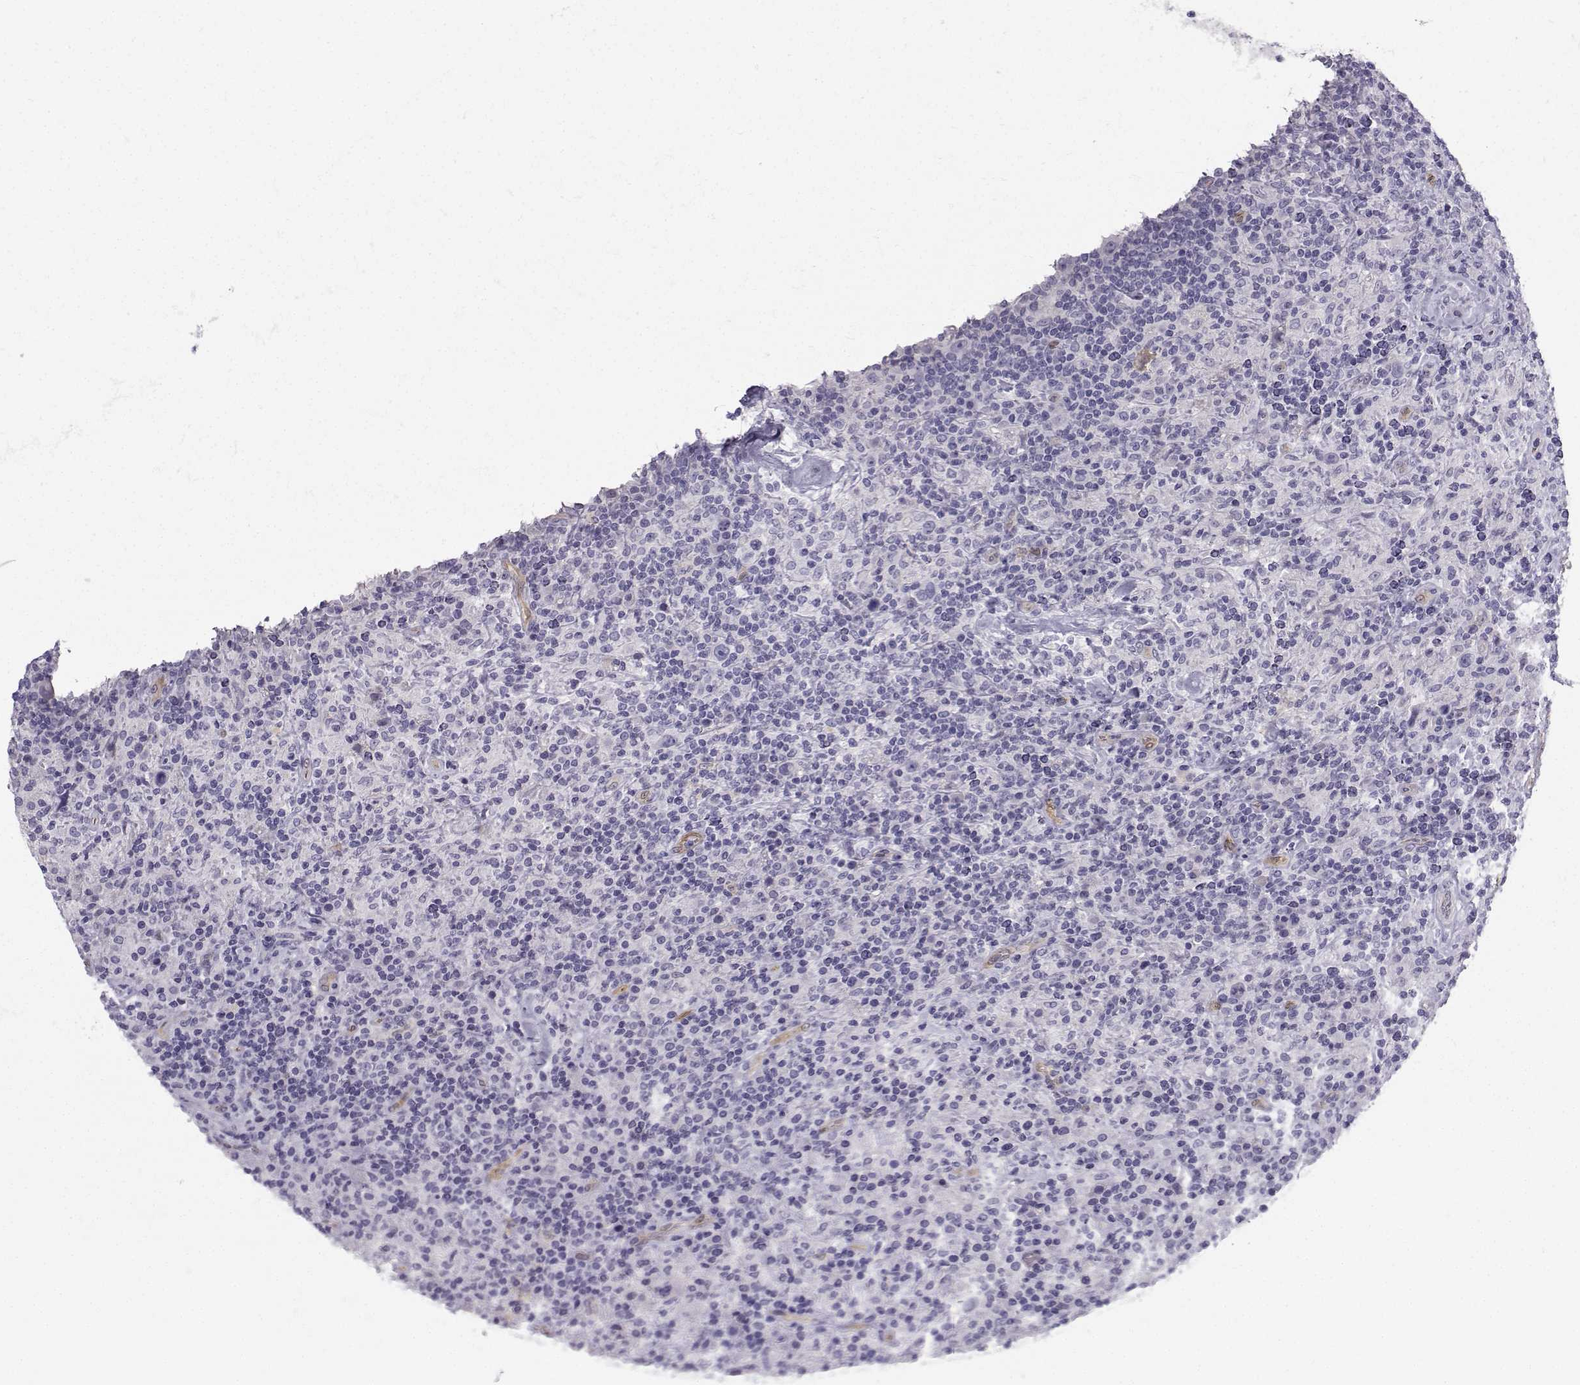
{"staining": {"intensity": "weak", "quantity": "<25%", "location": "cytoplasmic/membranous"}, "tissue": "lymphoma", "cell_type": "Tumor cells", "image_type": "cancer", "snomed": [{"axis": "morphology", "description": "Hodgkin's disease, NOS"}, {"axis": "topography", "description": "Lymph node"}], "caption": "This histopathology image is of Hodgkin's disease stained with immunohistochemistry to label a protein in brown with the nuclei are counter-stained blue. There is no positivity in tumor cells.", "gene": "NQO1", "patient": {"sex": "male", "age": 70}}